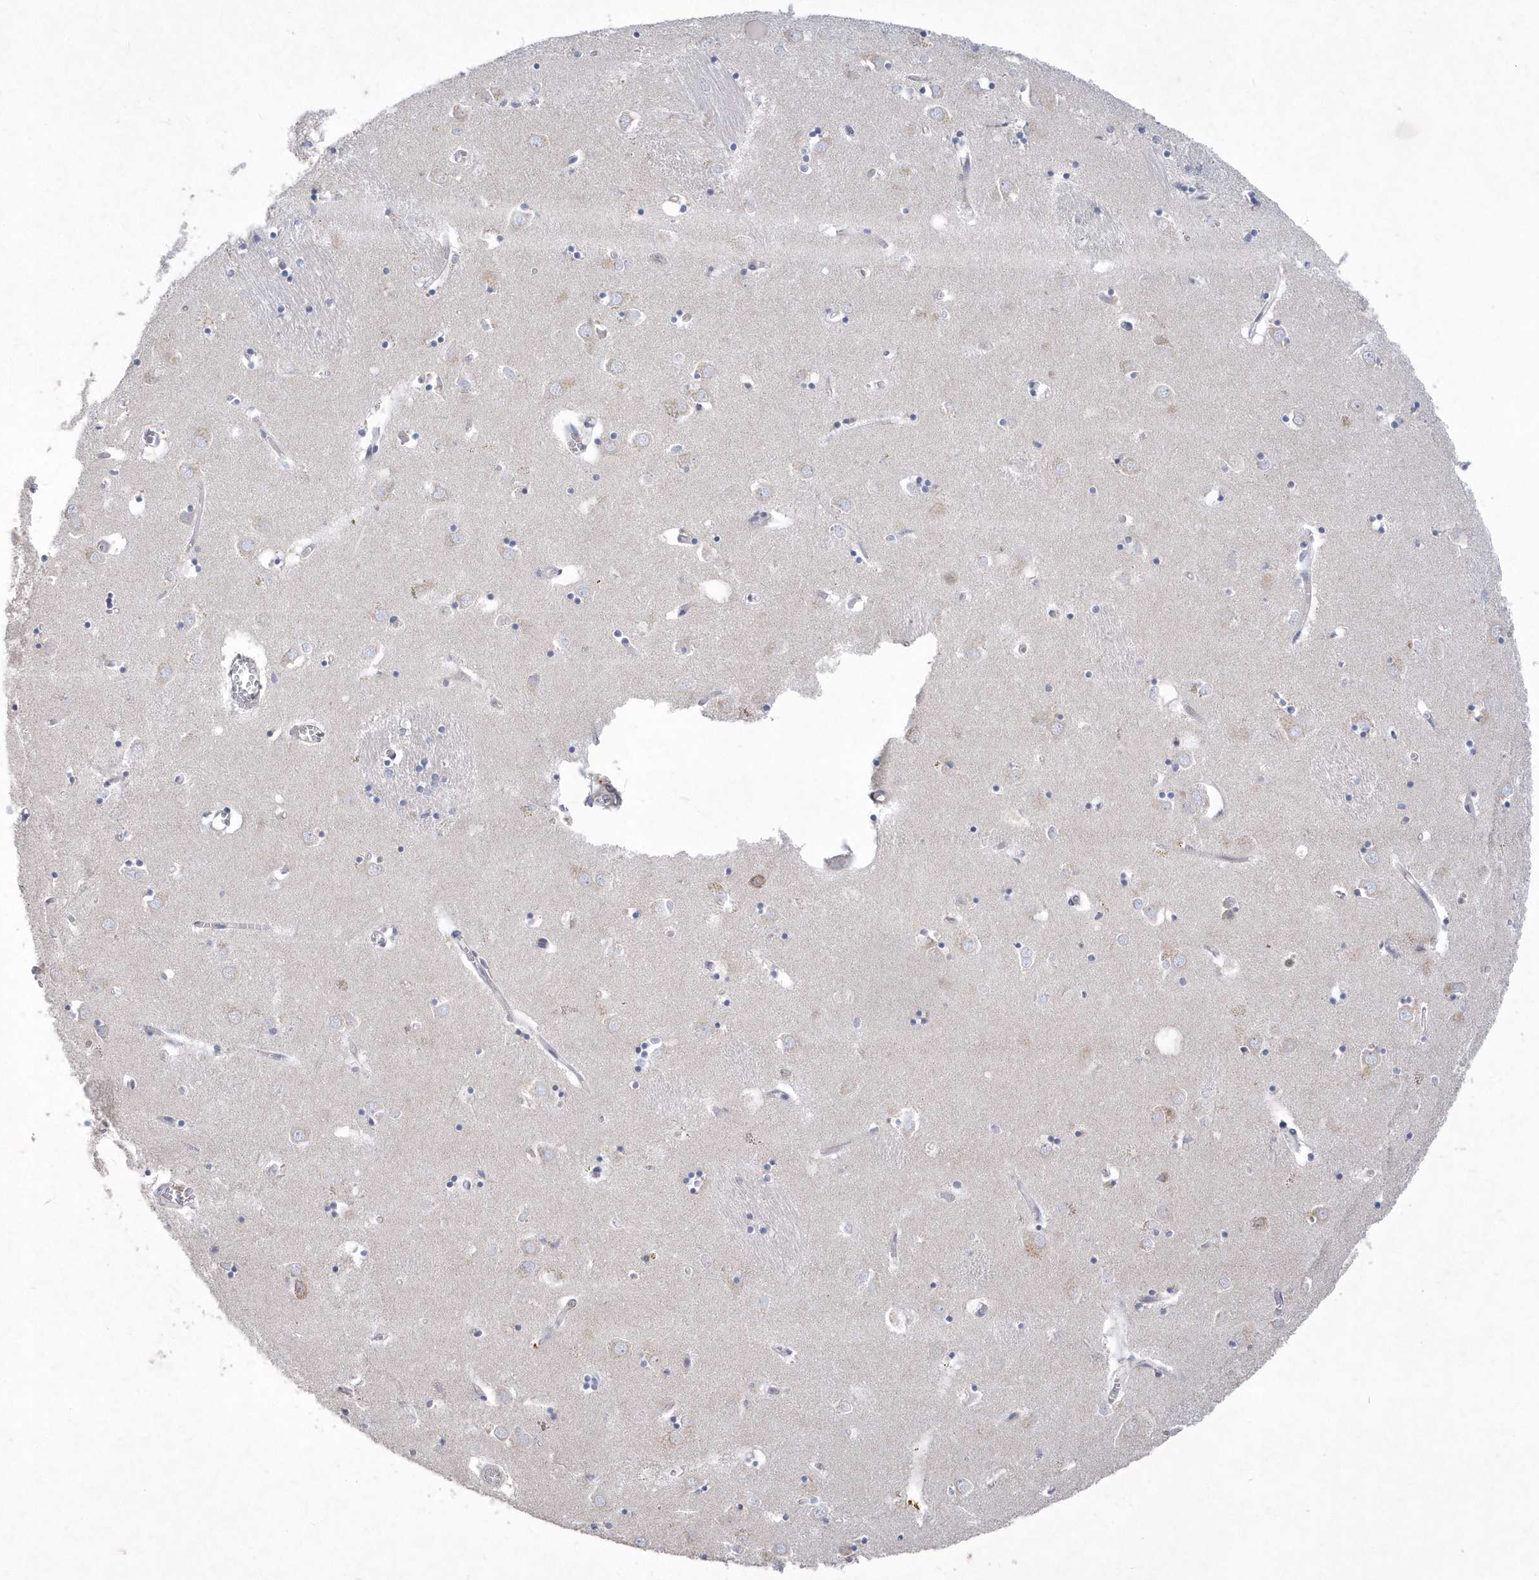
{"staining": {"intensity": "weak", "quantity": "<25%", "location": "cytoplasmic/membranous"}, "tissue": "caudate", "cell_type": "Glial cells", "image_type": "normal", "snomed": [{"axis": "morphology", "description": "Normal tissue, NOS"}, {"axis": "topography", "description": "Lateral ventricle wall"}], "caption": "DAB (3,3'-diaminobenzidine) immunohistochemical staining of unremarkable human caudate exhibits no significant positivity in glial cells.", "gene": "DGAT1", "patient": {"sex": "male", "age": 70}}